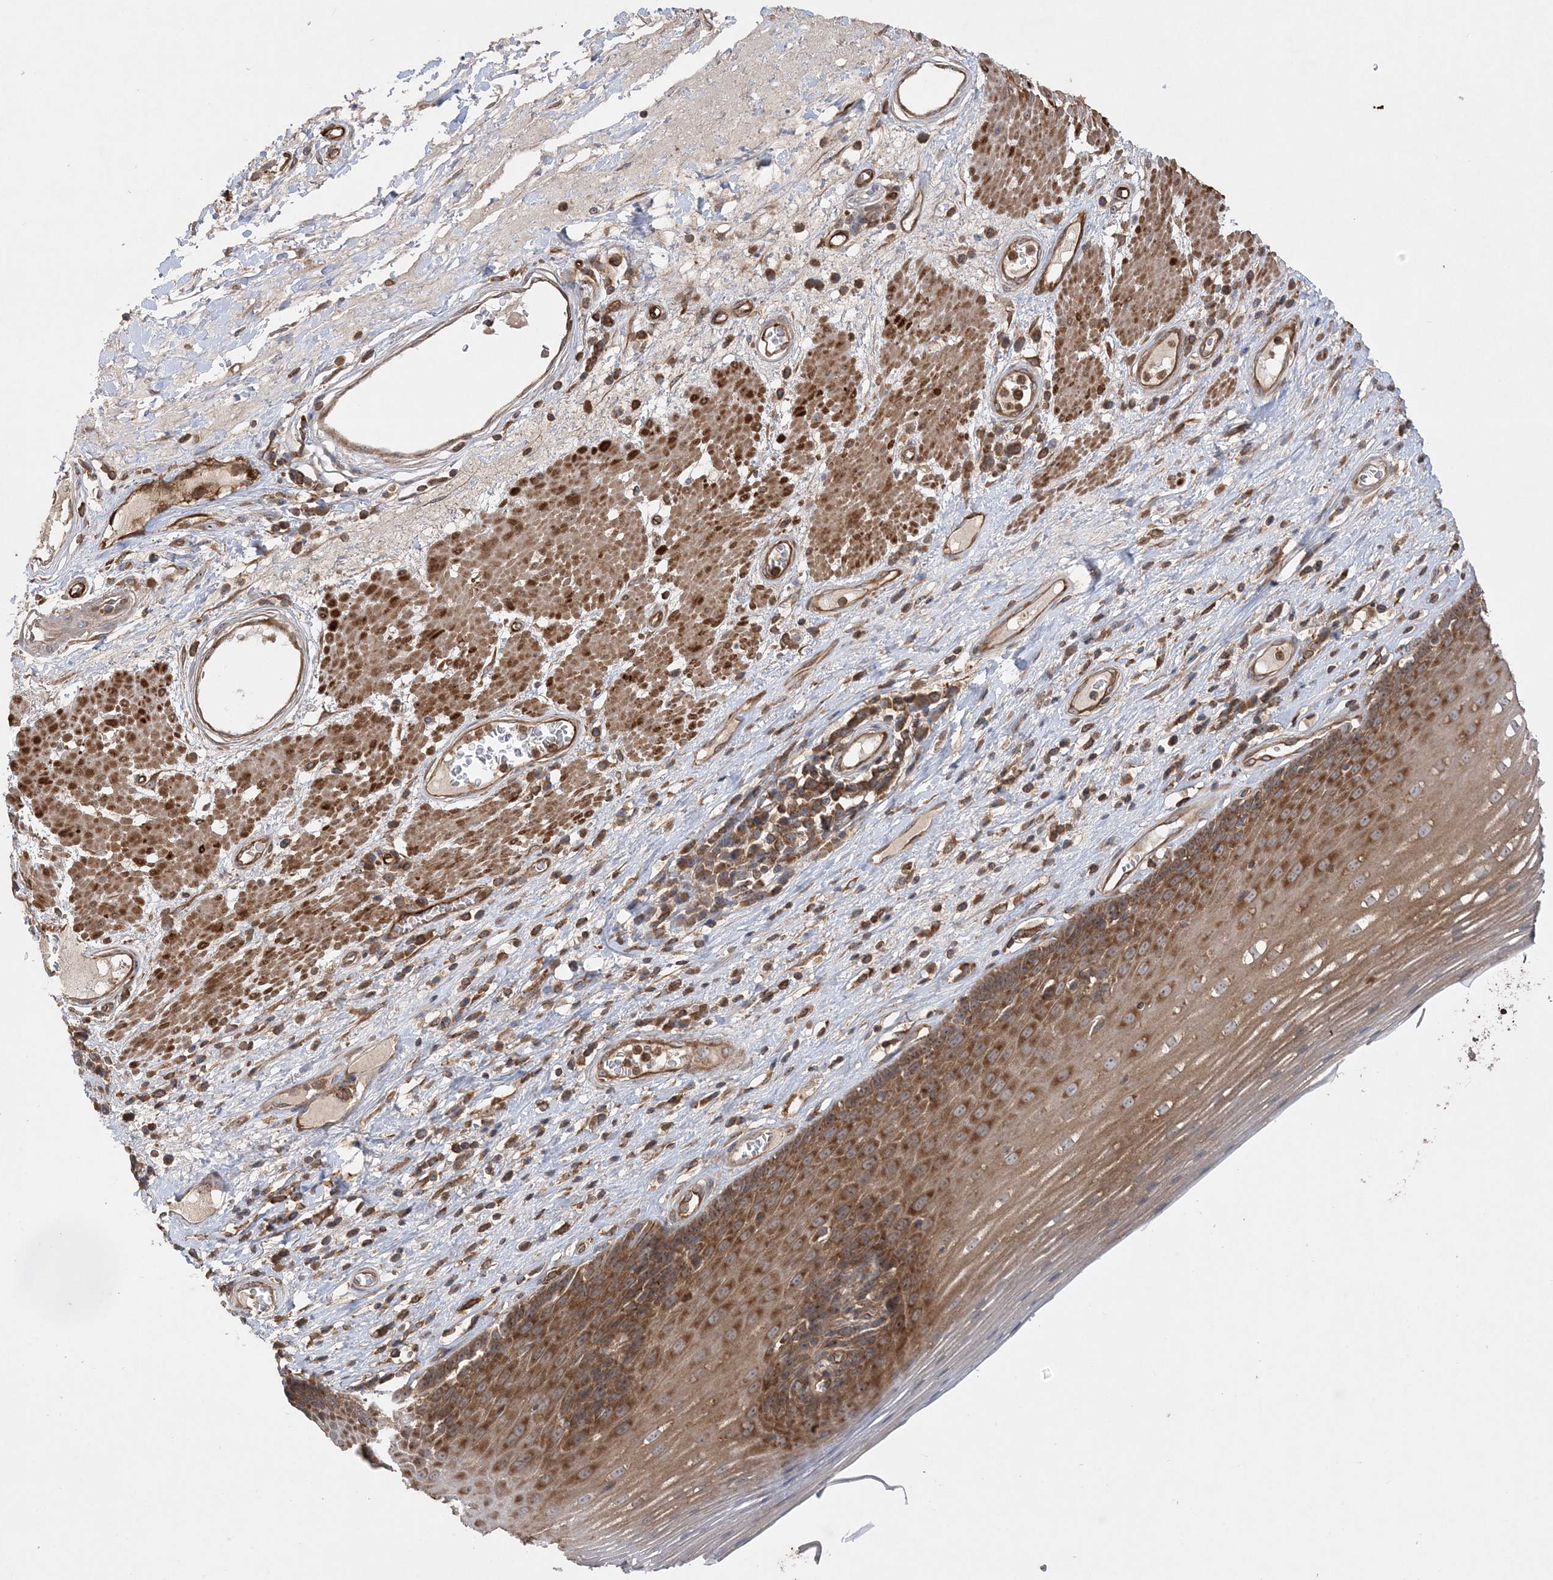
{"staining": {"intensity": "strong", "quantity": ">75%", "location": "cytoplasmic/membranous"}, "tissue": "esophagus", "cell_type": "Squamous epithelial cells", "image_type": "normal", "snomed": [{"axis": "morphology", "description": "Normal tissue, NOS"}, {"axis": "topography", "description": "Esophagus"}], "caption": "The photomicrograph reveals immunohistochemical staining of unremarkable esophagus. There is strong cytoplasmic/membranous positivity is present in approximately >75% of squamous epithelial cells. (DAB (3,3'-diaminobenzidine) IHC, brown staining for protein, blue staining for nuclei).", "gene": "ACAP2", "patient": {"sex": "male", "age": 62}}